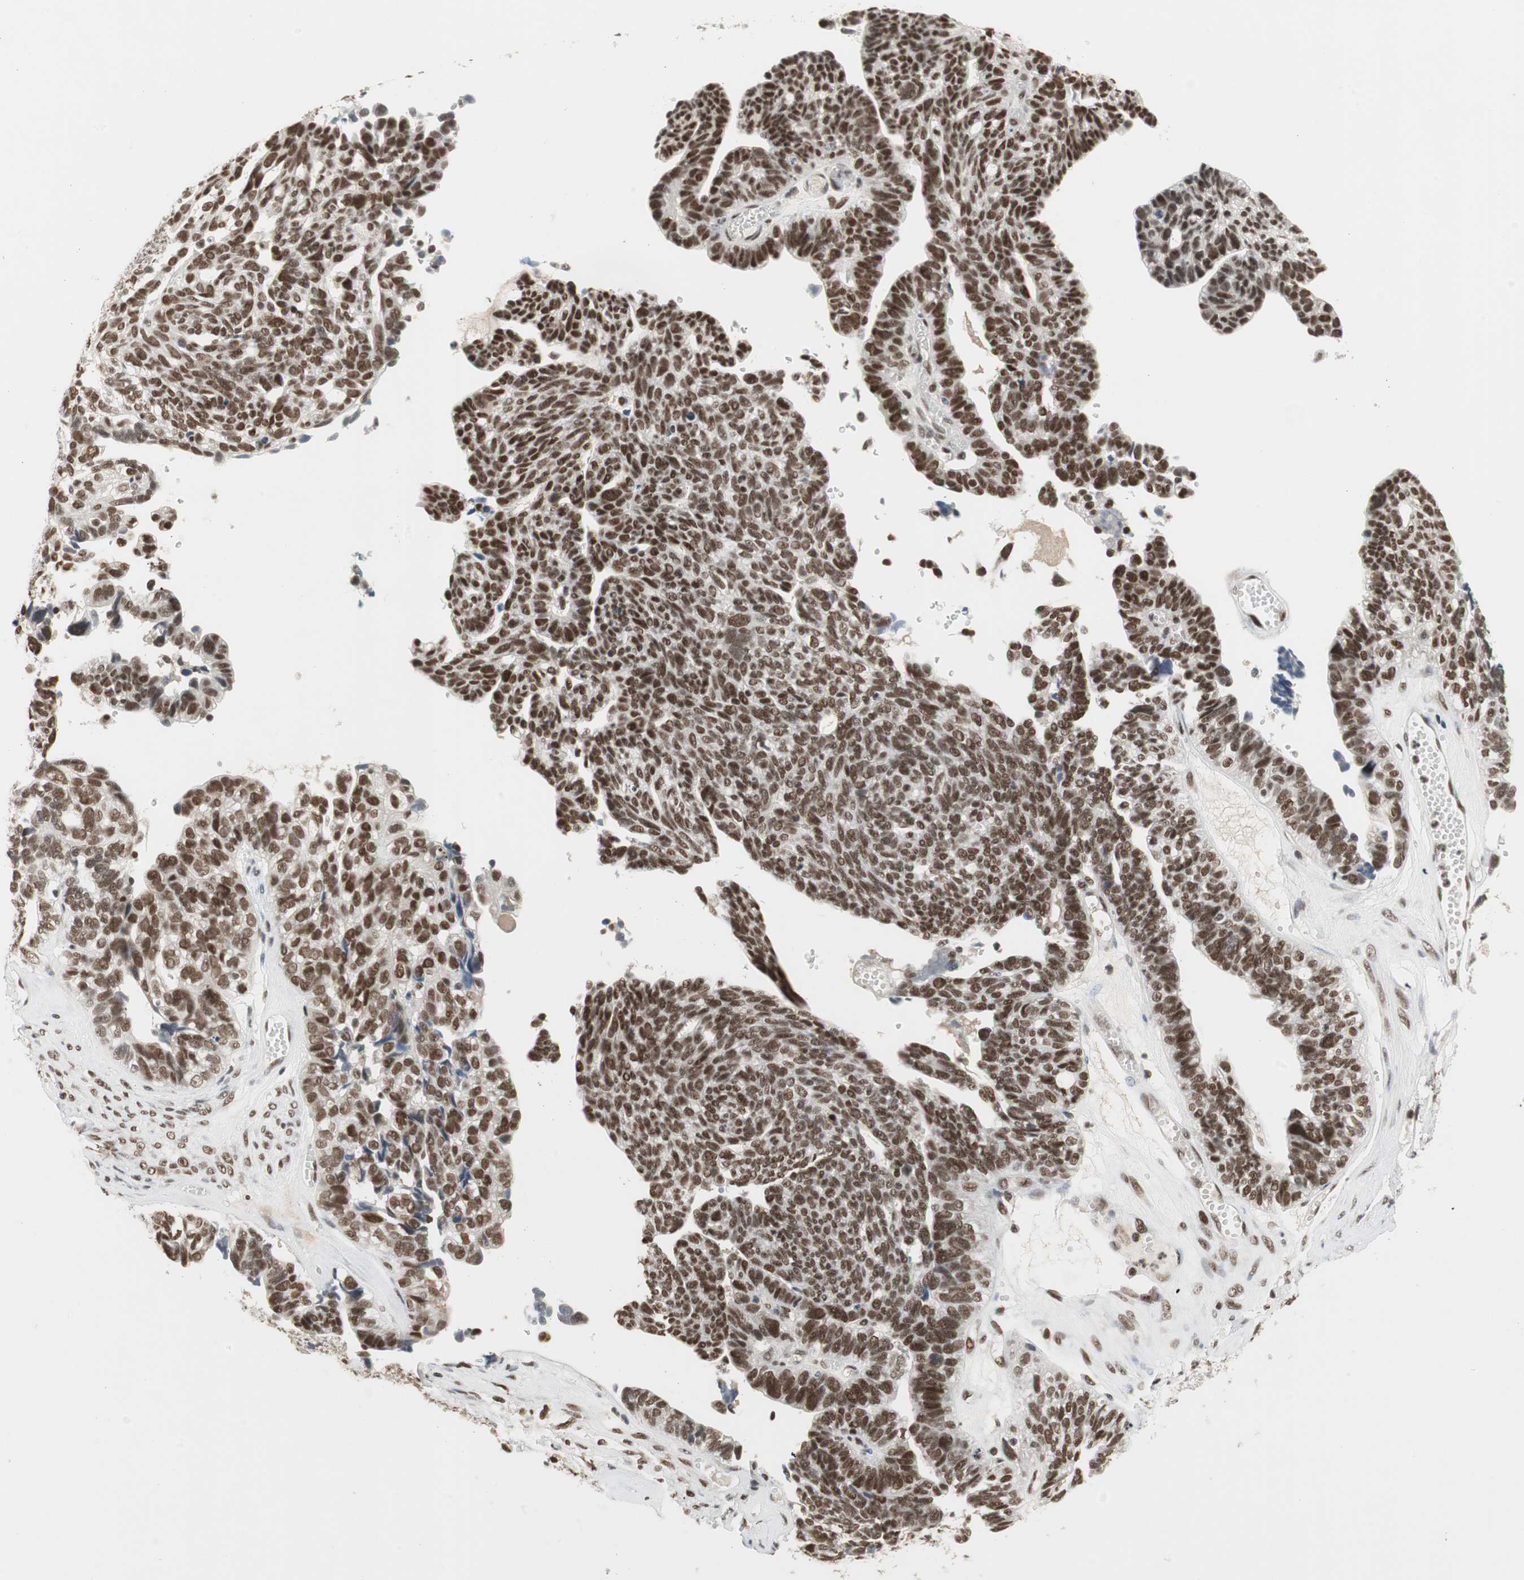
{"staining": {"intensity": "strong", "quantity": ">75%", "location": "nuclear"}, "tissue": "ovarian cancer", "cell_type": "Tumor cells", "image_type": "cancer", "snomed": [{"axis": "morphology", "description": "Cystadenocarcinoma, serous, NOS"}, {"axis": "topography", "description": "Ovary"}], "caption": "The micrograph demonstrates a brown stain indicating the presence of a protein in the nuclear of tumor cells in ovarian cancer (serous cystadenocarcinoma).", "gene": "RTF1", "patient": {"sex": "female", "age": 79}}